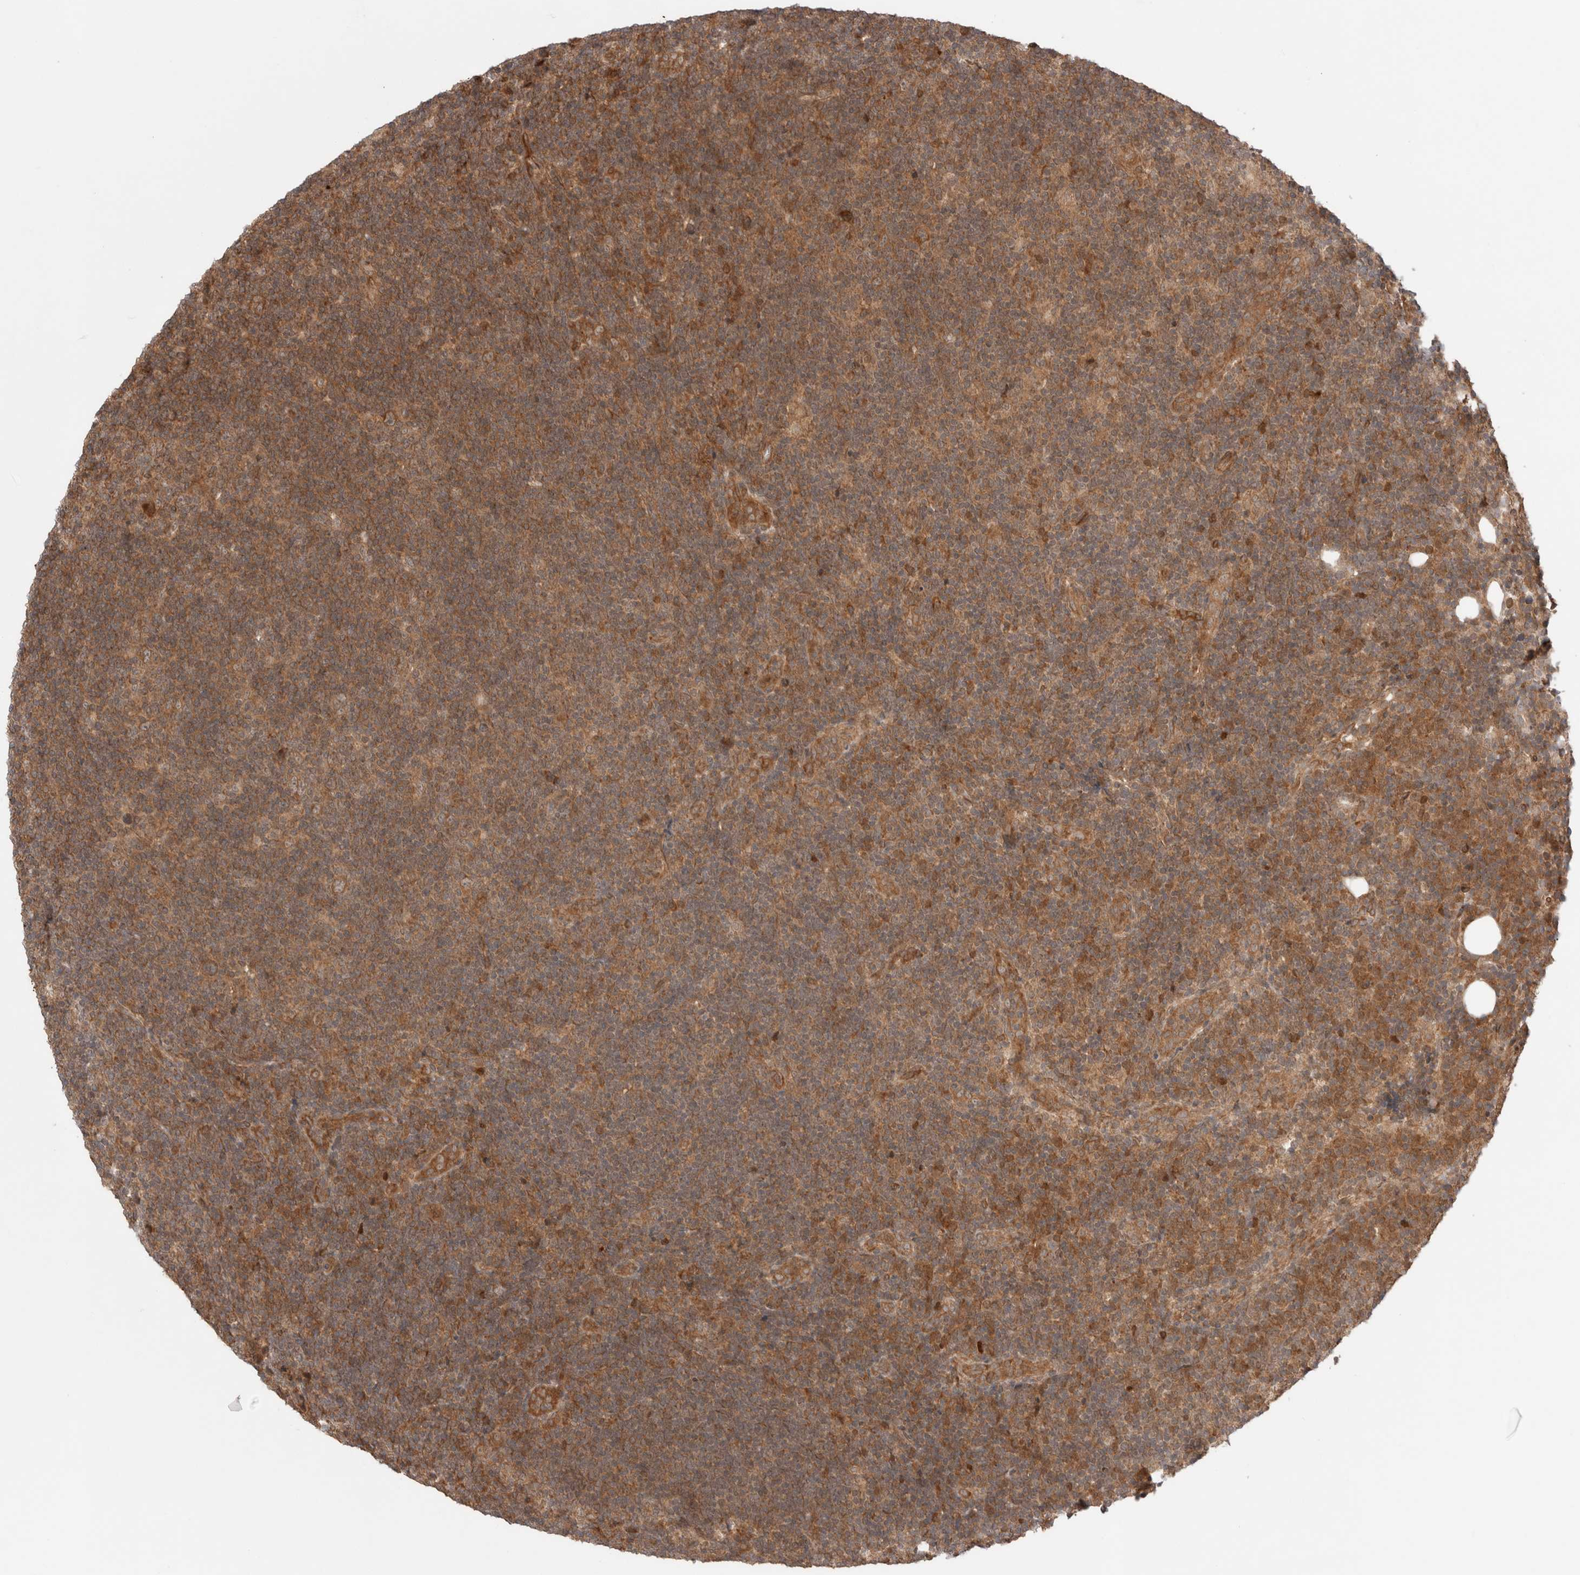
{"staining": {"intensity": "moderate", "quantity": ">75%", "location": "cytoplasmic/membranous"}, "tissue": "lymphoma", "cell_type": "Tumor cells", "image_type": "cancer", "snomed": [{"axis": "morphology", "description": "Hodgkin's disease, NOS"}, {"axis": "topography", "description": "Lymph node"}], "caption": "Human lymphoma stained with a brown dye displays moderate cytoplasmic/membranous positive staining in about >75% of tumor cells.", "gene": "ZNF649", "patient": {"sex": "female", "age": 57}}